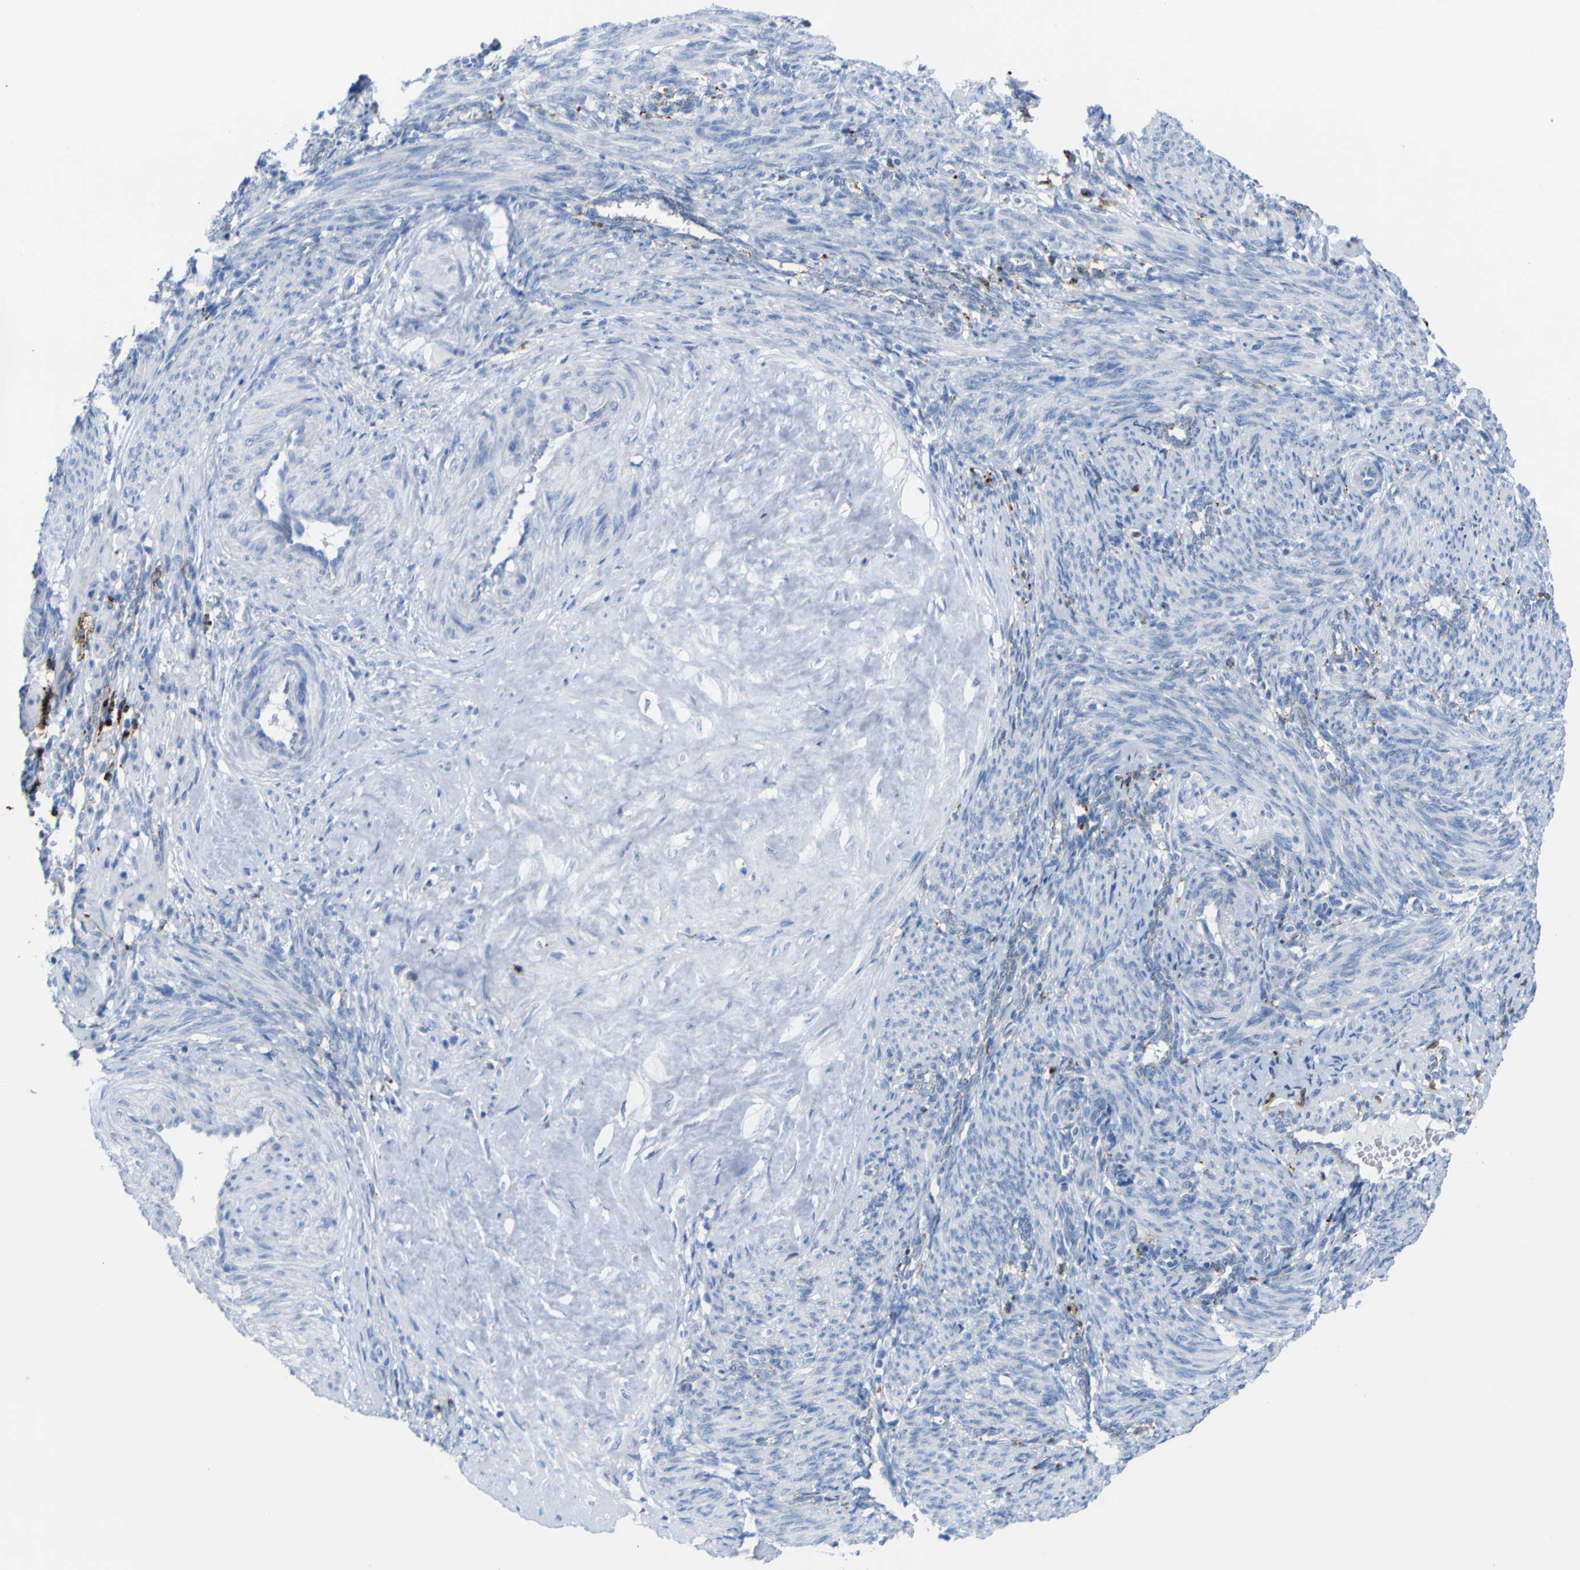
{"staining": {"intensity": "negative", "quantity": "none", "location": "none"}, "tissue": "smooth muscle", "cell_type": "Smooth muscle cells", "image_type": "normal", "snomed": [{"axis": "morphology", "description": "Normal tissue, NOS"}, {"axis": "topography", "description": "Endometrium"}], "caption": "IHC photomicrograph of unremarkable smooth muscle stained for a protein (brown), which displays no staining in smooth muscle cells.", "gene": "PLD3", "patient": {"sex": "female", "age": 33}}